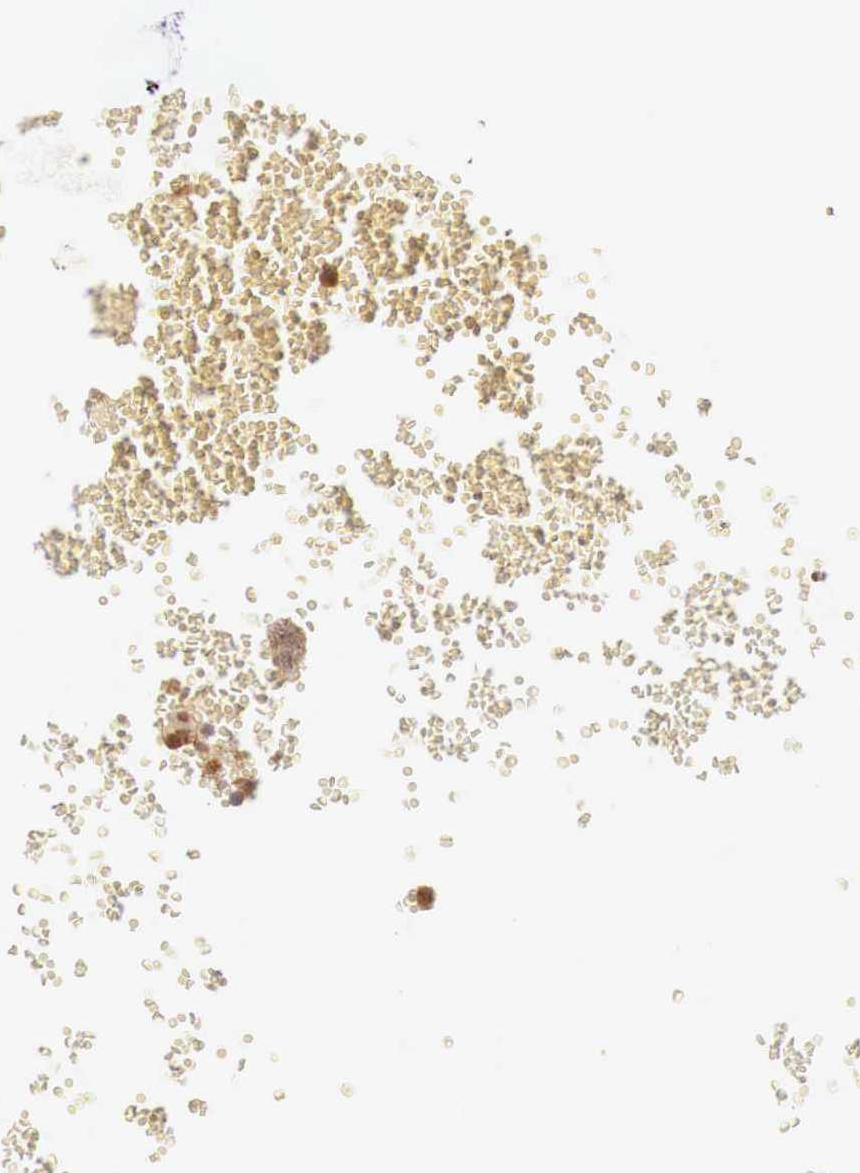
{"staining": {"intensity": "strong", "quantity": ">75%", "location": "cytoplasmic/membranous,nuclear"}, "tissue": "testis cancer", "cell_type": "Tumor cells", "image_type": "cancer", "snomed": [{"axis": "morphology", "description": "Seminoma, NOS"}, {"axis": "topography", "description": "Testis"}], "caption": "A photomicrograph of testis seminoma stained for a protein reveals strong cytoplasmic/membranous and nuclear brown staining in tumor cells.", "gene": "GPKOW", "patient": {"sex": "male", "age": 71}}